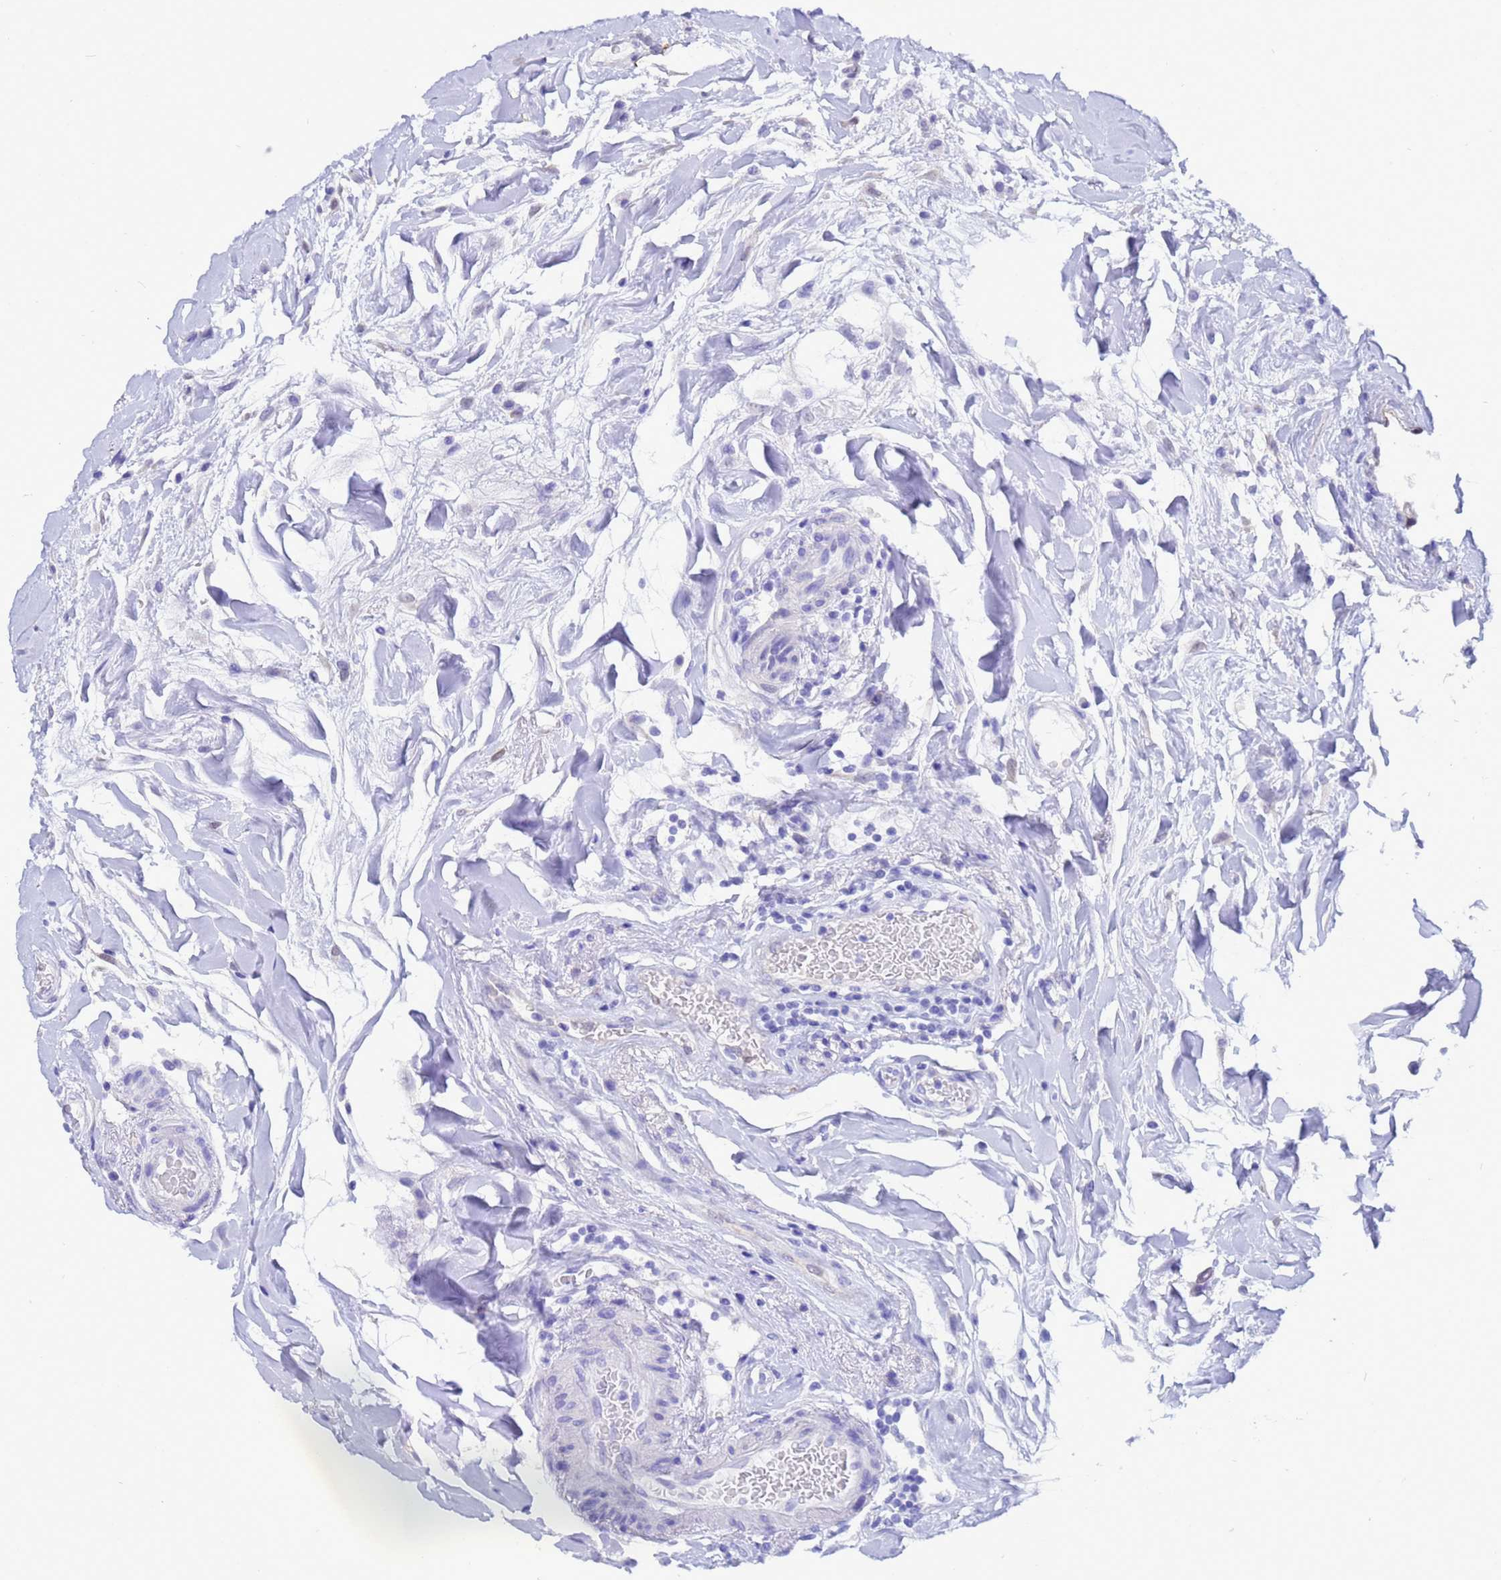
{"staining": {"intensity": "moderate", "quantity": "<25%", "location": "cytoplasmic/membranous,nuclear"}, "tissue": "colon", "cell_type": "Endothelial cells", "image_type": "normal", "snomed": [{"axis": "morphology", "description": "Normal tissue, NOS"}, {"axis": "topography", "description": "Colon"}], "caption": "Endothelial cells show moderate cytoplasmic/membranous,nuclear positivity in about <25% of cells in normal colon.", "gene": "AKR1C2", "patient": {"sex": "female", "age": 79}}